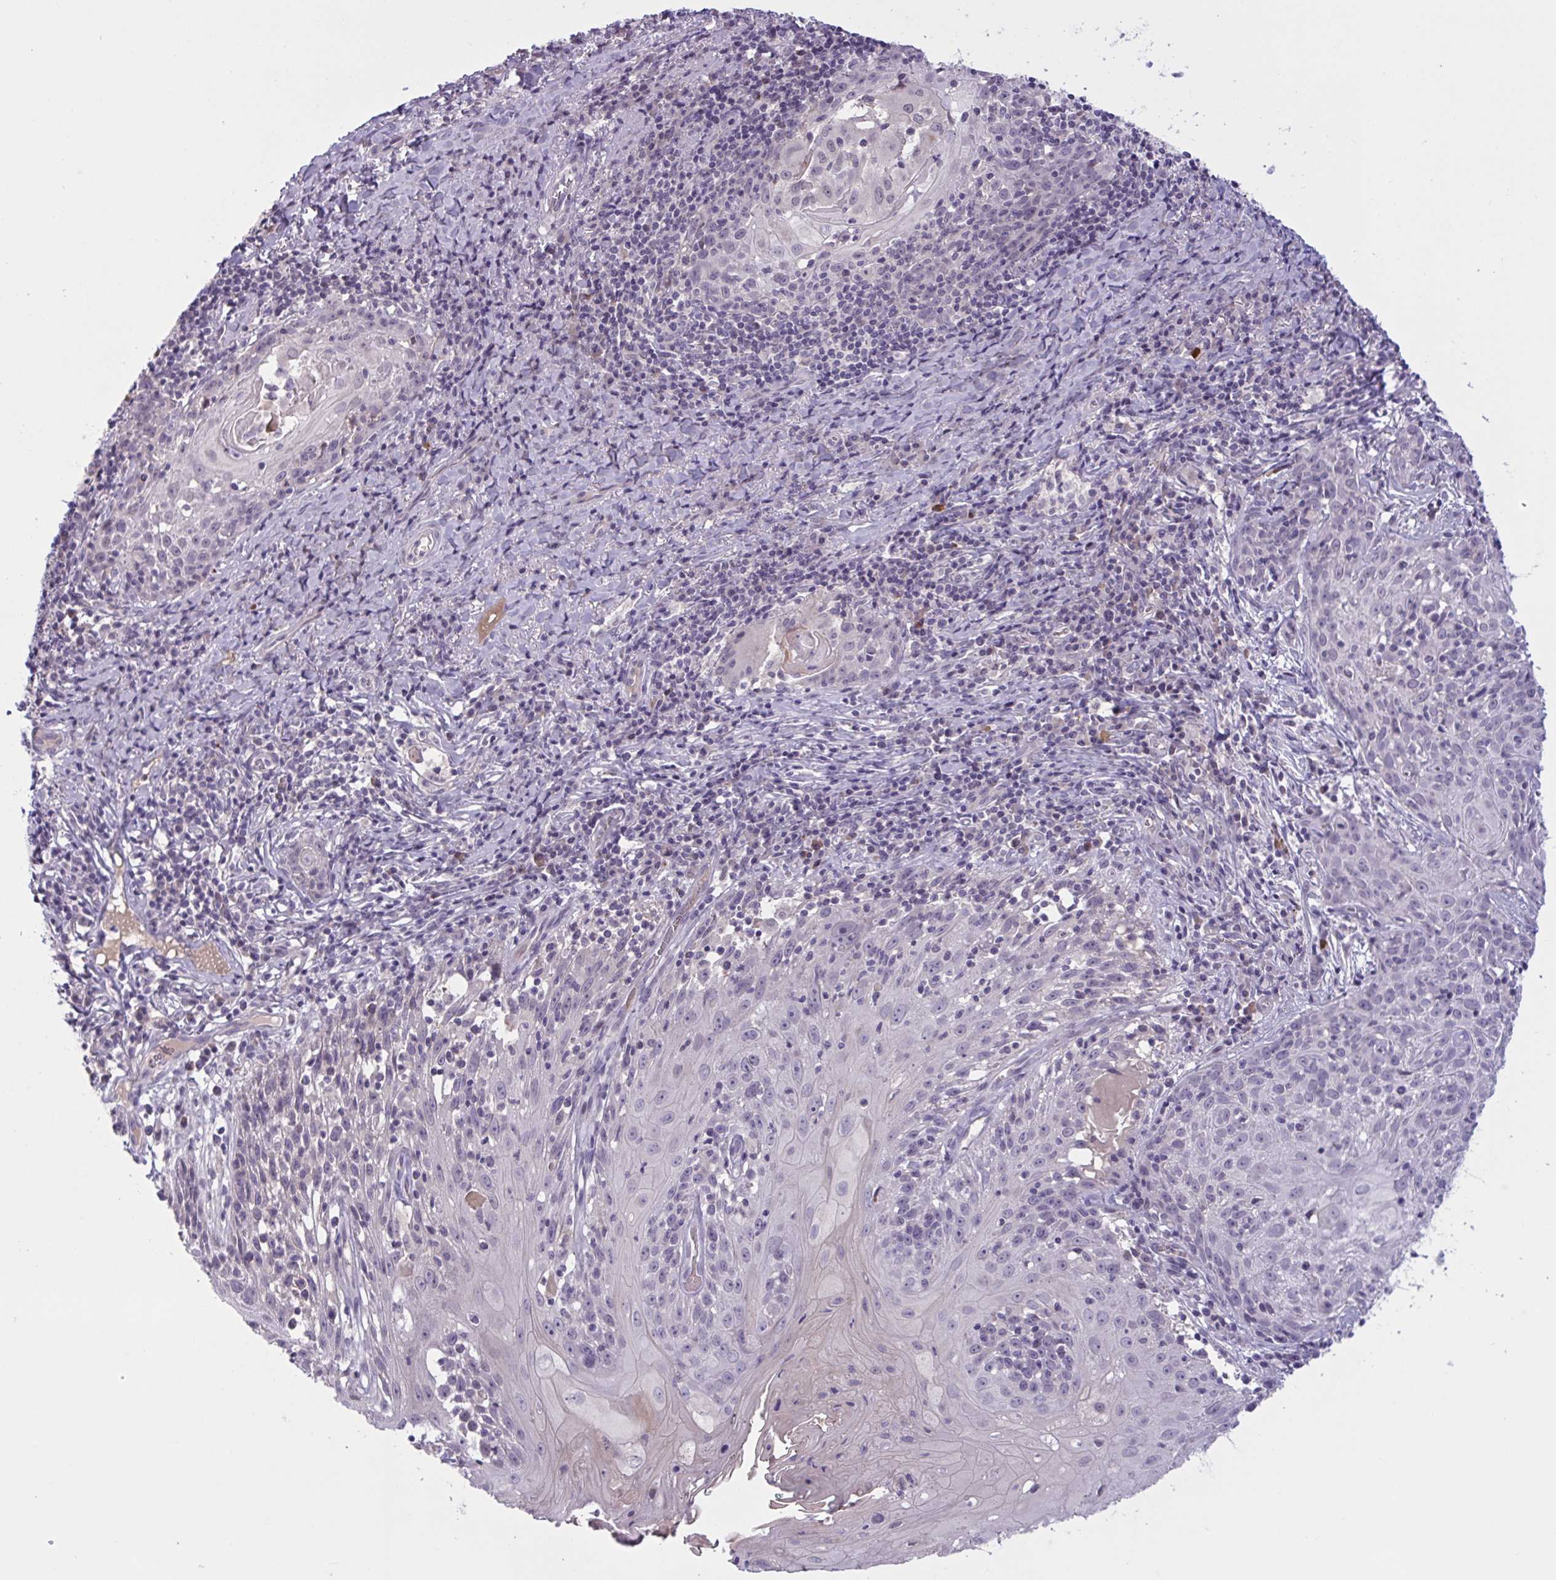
{"staining": {"intensity": "negative", "quantity": "none", "location": "none"}, "tissue": "skin cancer", "cell_type": "Tumor cells", "image_type": "cancer", "snomed": [{"axis": "morphology", "description": "Squamous cell carcinoma, NOS"}, {"axis": "topography", "description": "Skin"}, {"axis": "topography", "description": "Vulva"}], "caption": "Image shows no protein positivity in tumor cells of skin cancer (squamous cell carcinoma) tissue.", "gene": "RFPL4B", "patient": {"sex": "female", "age": 76}}